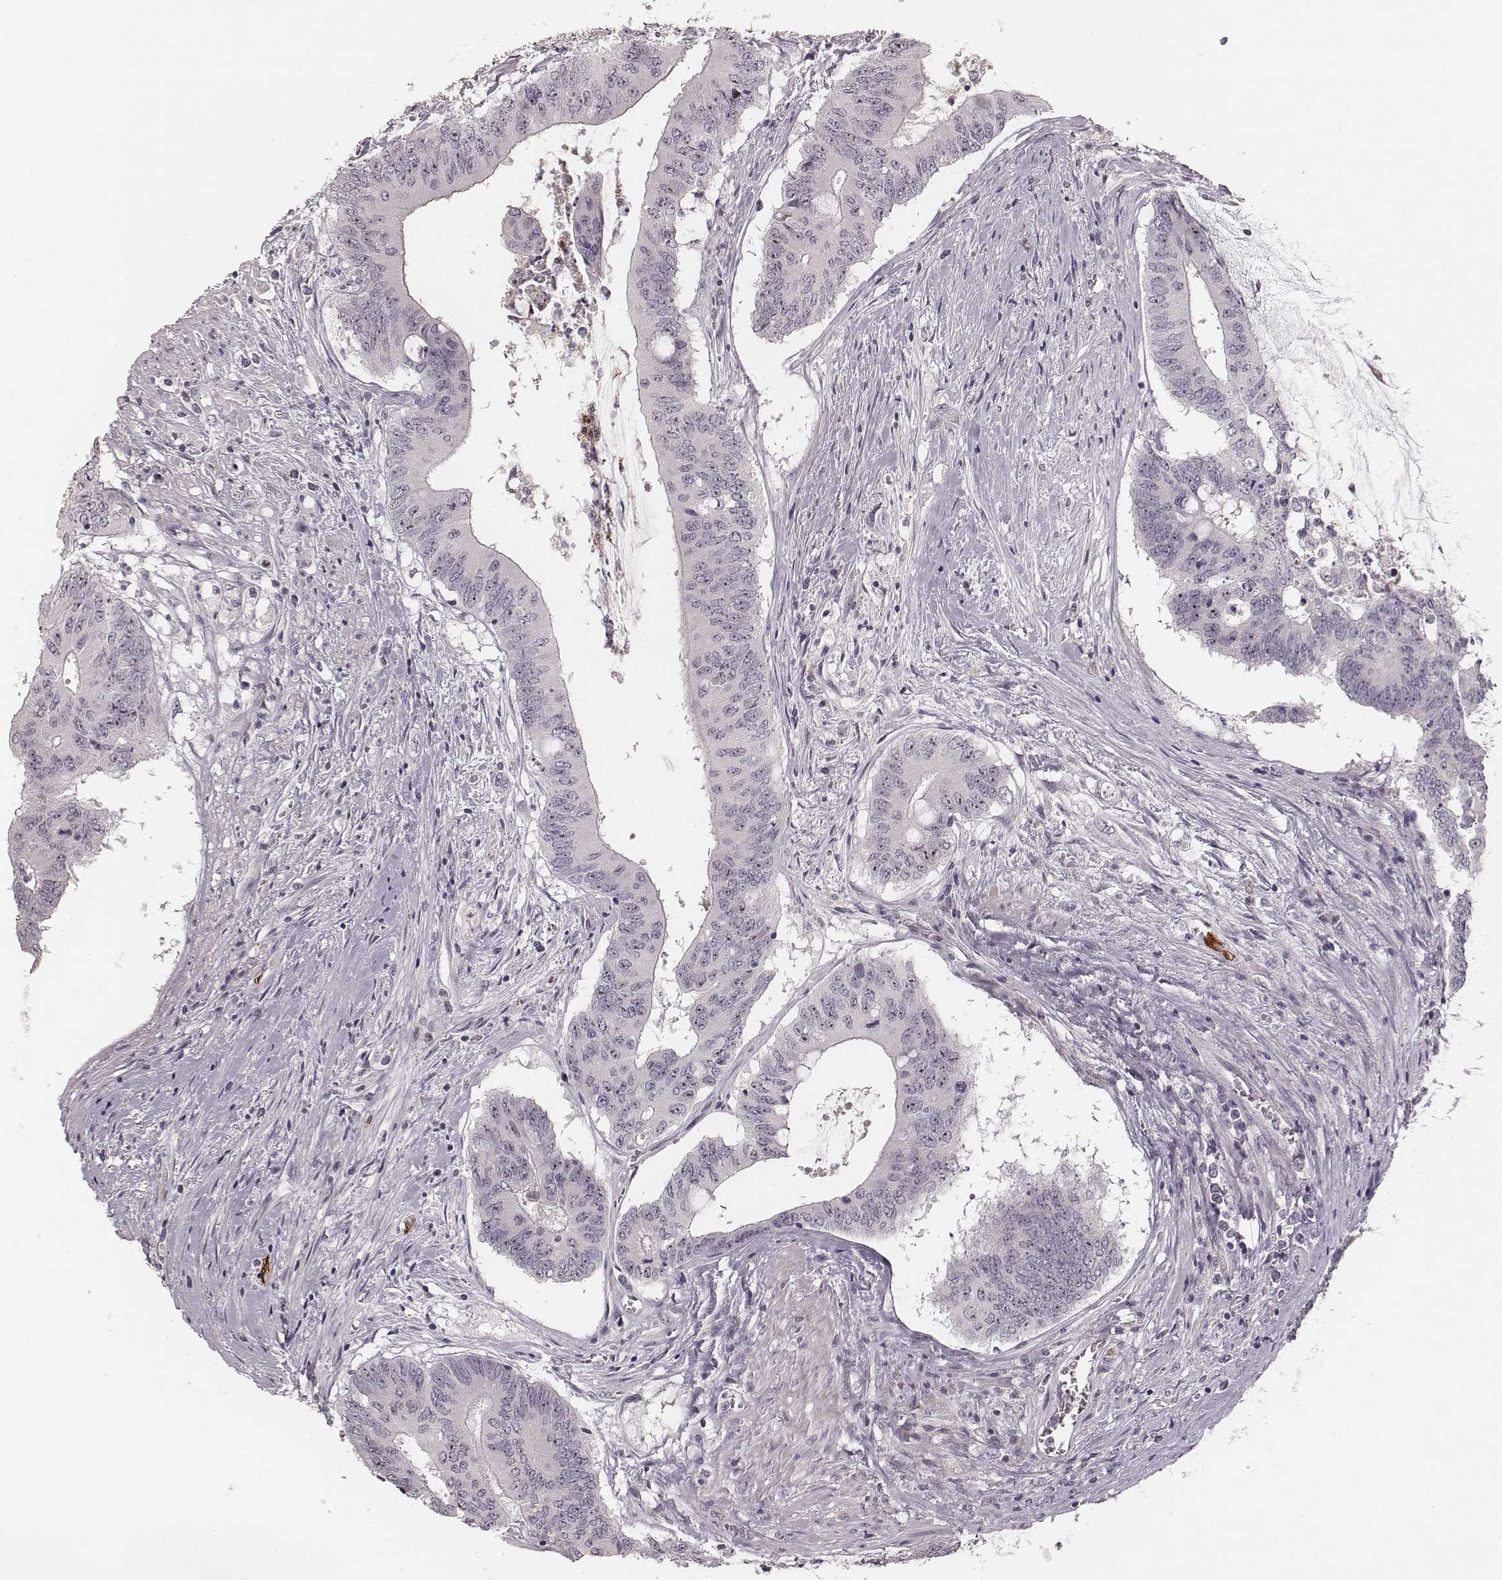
{"staining": {"intensity": "negative", "quantity": "none", "location": "none"}, "tissue": "colorectal cancer", "cell_type": "Tumor cells", "image_type": "cancer", "snomed": [{"axis": "morphology", "description": "Adenocarcinoma, NOS"}, {"axis": "topography", "description": "Rectum"}], "caption": "Tumor cells are negative for brown protein staining in colorectal cancer.", "gene": "MADCAM1", "patient": {"sex": "male", "age": 59}}